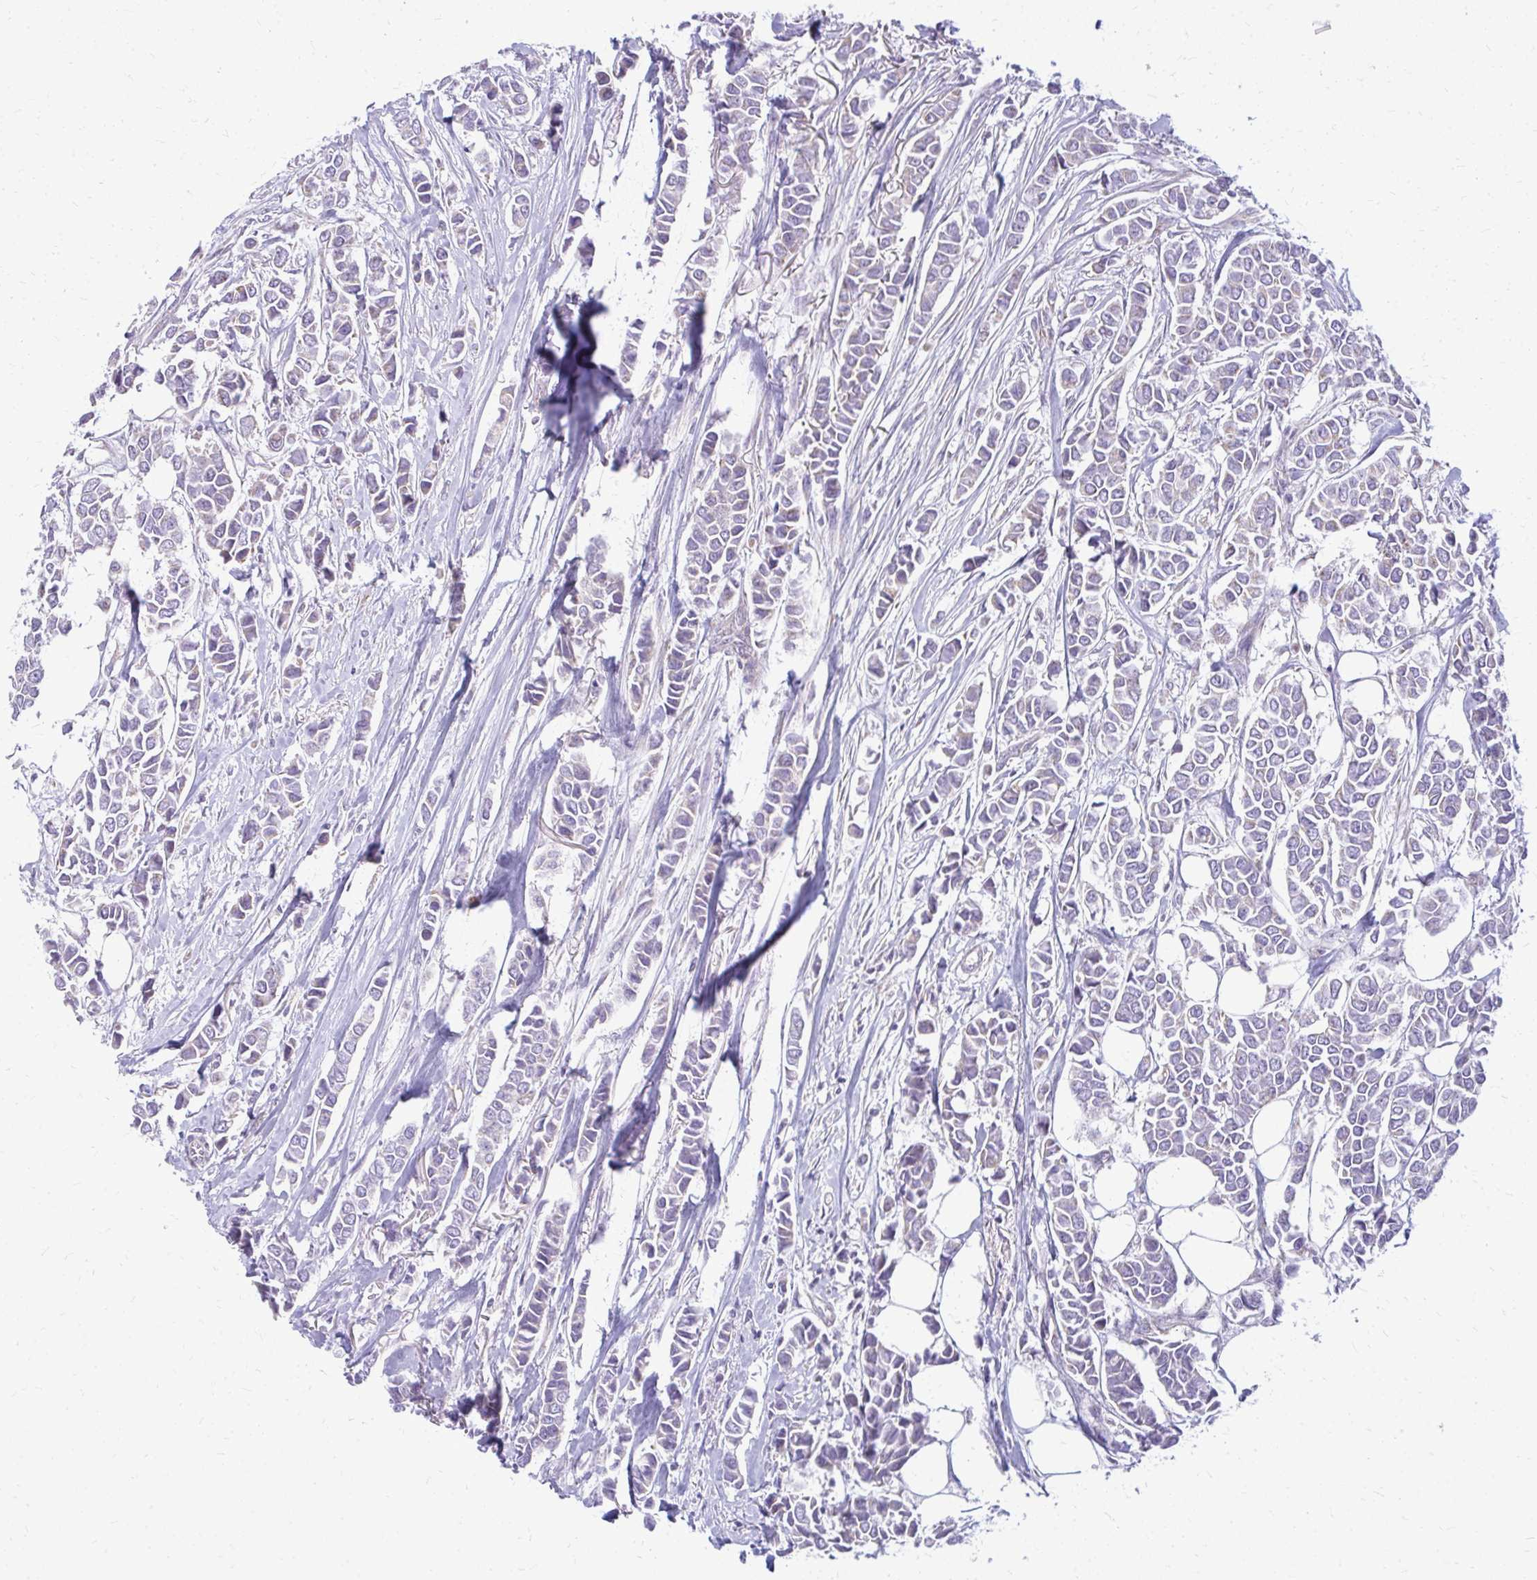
{"staining": {"intensity": "negative", "quantity": "none", "location": "none"}, "tissue": "breast cancer", "cell_type": "Tumor cells", "image_type": "cancer", "snomed": [{"axis": "morphology", "description": "Duct carcinoma"}, {"axis": "topography", "description": "Breast"}], "caption": "Image shows no protein positivity in tumor cells of breast infiltrating ductal carcinoma tissue.", "gene": "IFIT1", "patient": {"sex": "female", "age": 84}}